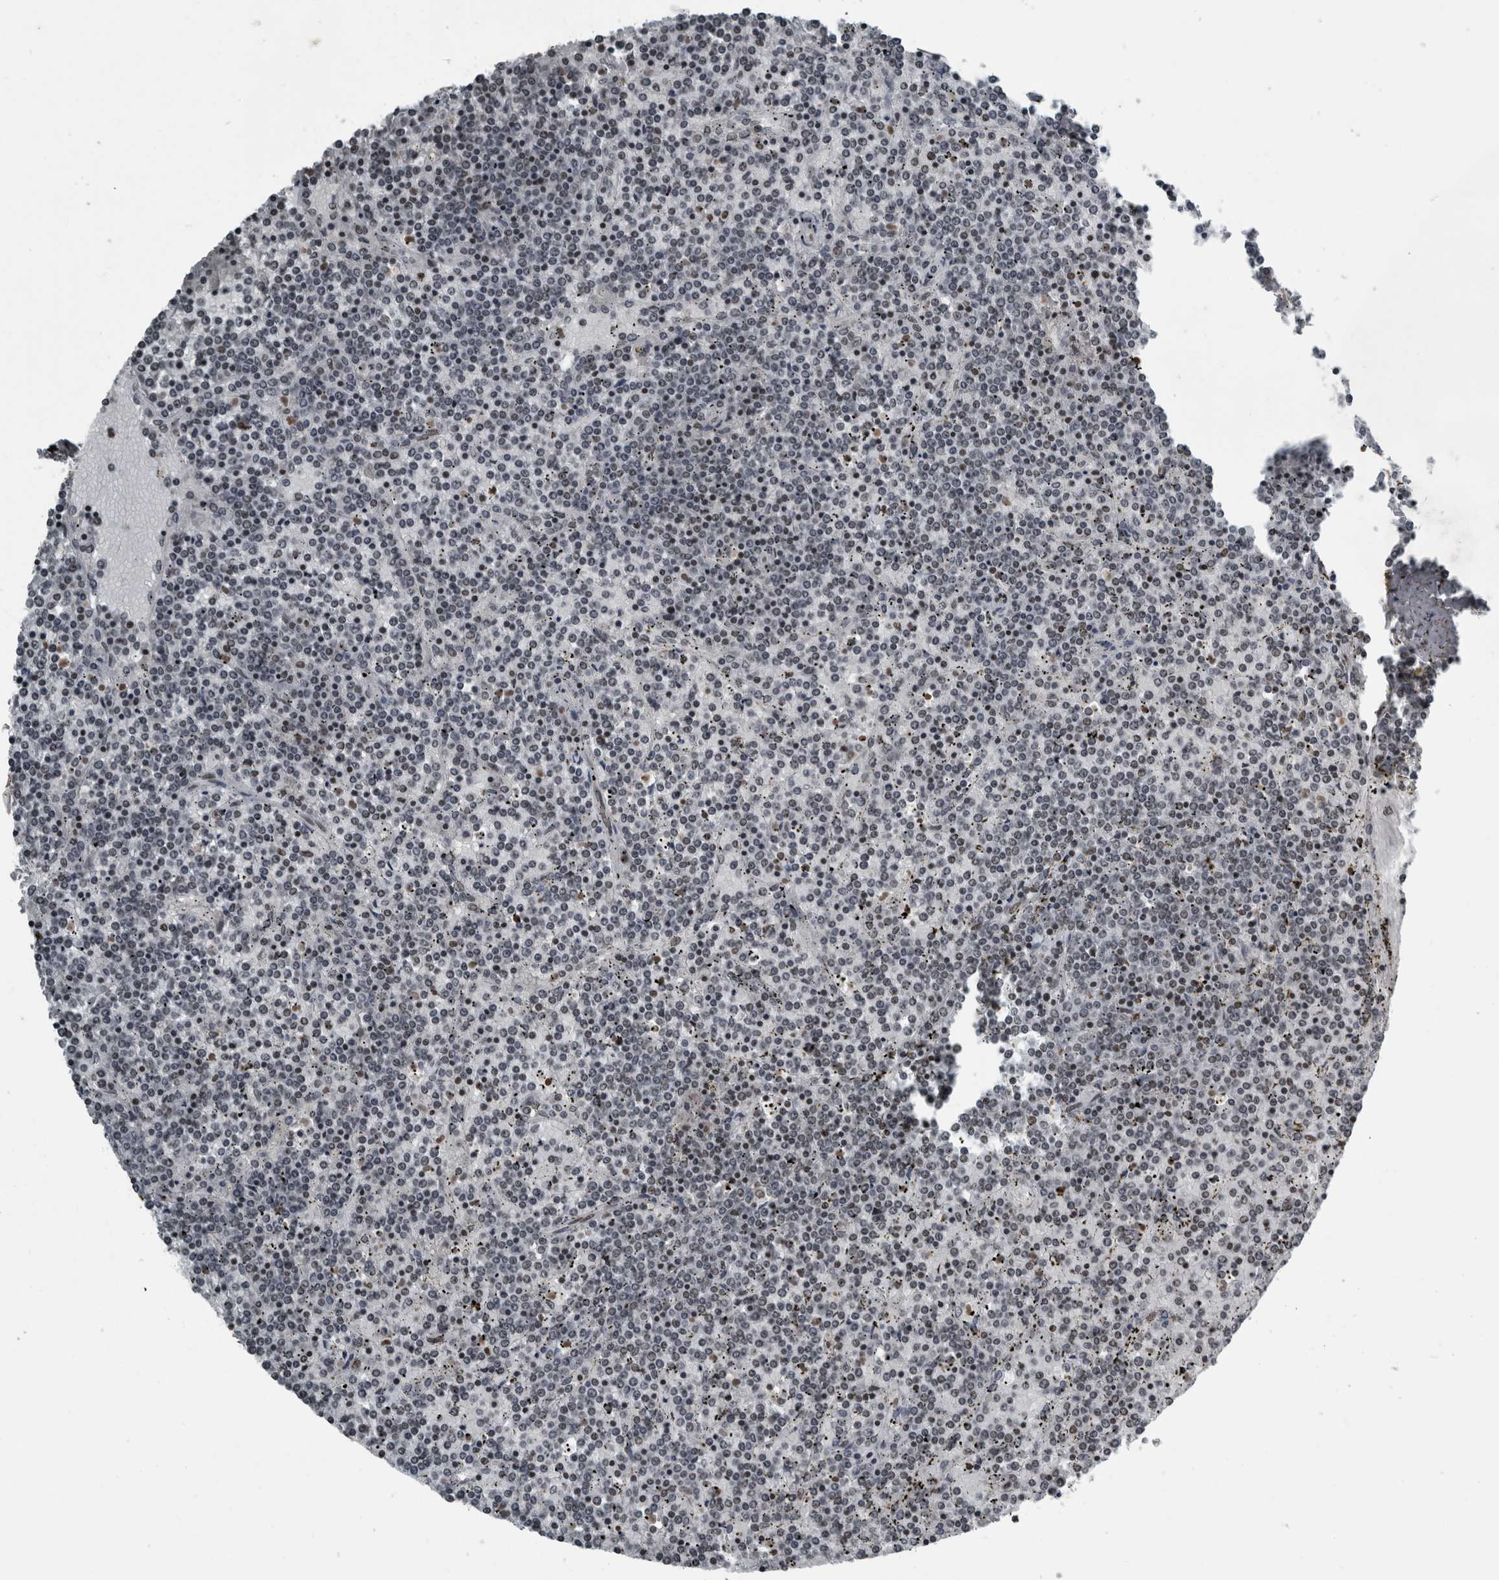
{"staining": {"intensity": "negative", "quantity": "none", "location": "none"}, "tissue": "lymphoma", "cell_type": "Tumor cells", "image_type": "cancer", "snomed": [{"axis": "morphology", "description": "Malignant lymphoma, non-Hodgkin's type, Low grade"}, {"axis": "topography", "description": "Spleen"}], "caption": "This is an IHC histopathology image of human lymphoma. There is no expression in tumor cells.", "gene": "UNC50", "patient": {"sex": "female", "age": 19}}